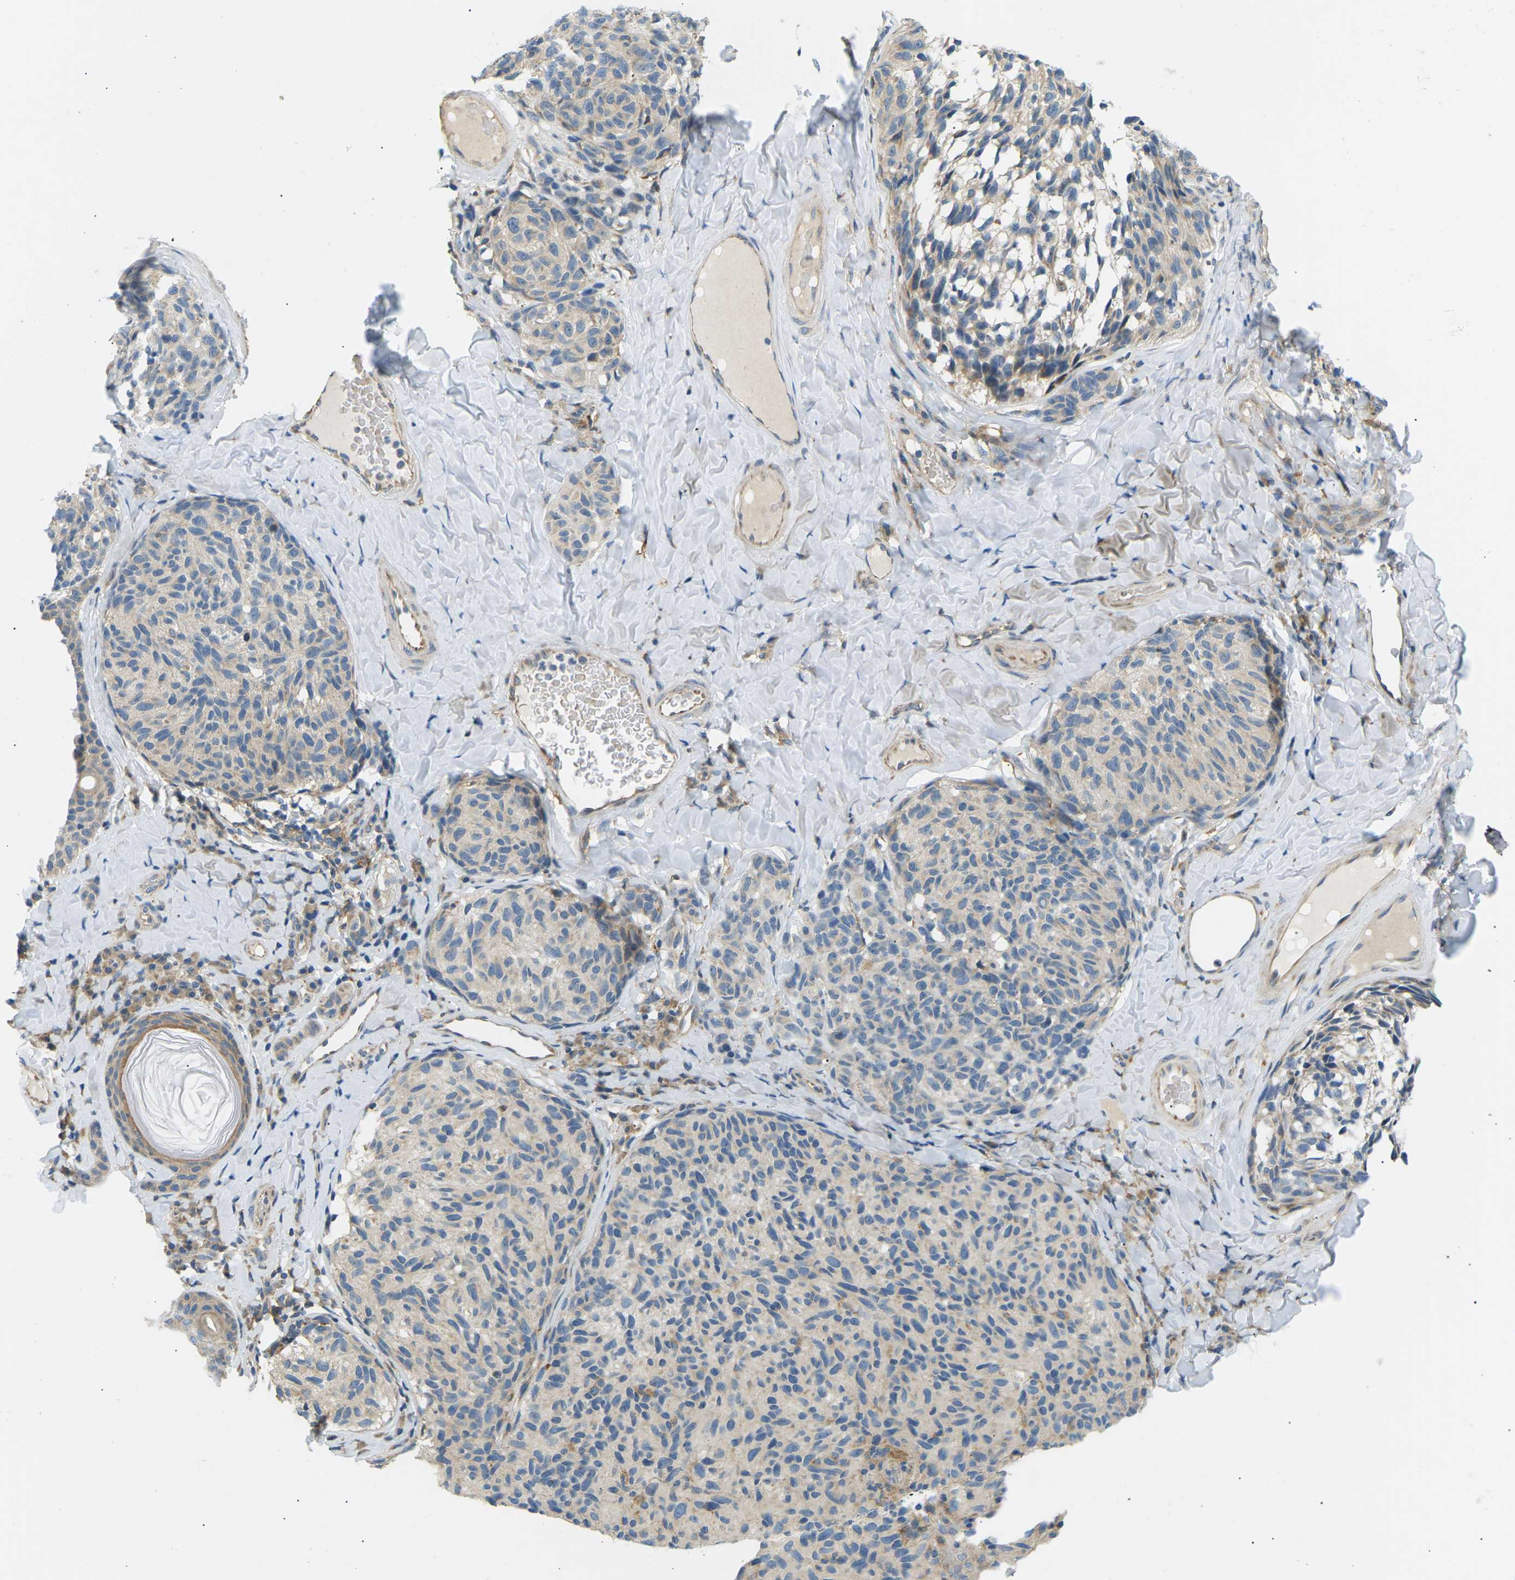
{"staining": {"intensity": "negative", "quantity": "none", "location": "none"}, "tissue": "melanoma", "cell_type": "Tumor cells", "image_type": "cancer", "snomed": [{"axis": "morphology", "description": "Malignant melanoma, NOS"}, {"axis": "topography", "description": "Skin"}], "caption": "Malignant melanoma stained for a protein using immunohistochemistry (IHC) reveals no positivity tumor cells.", "gene": "TBC1D8", "patient": {"sex": "female", "age": 73}}